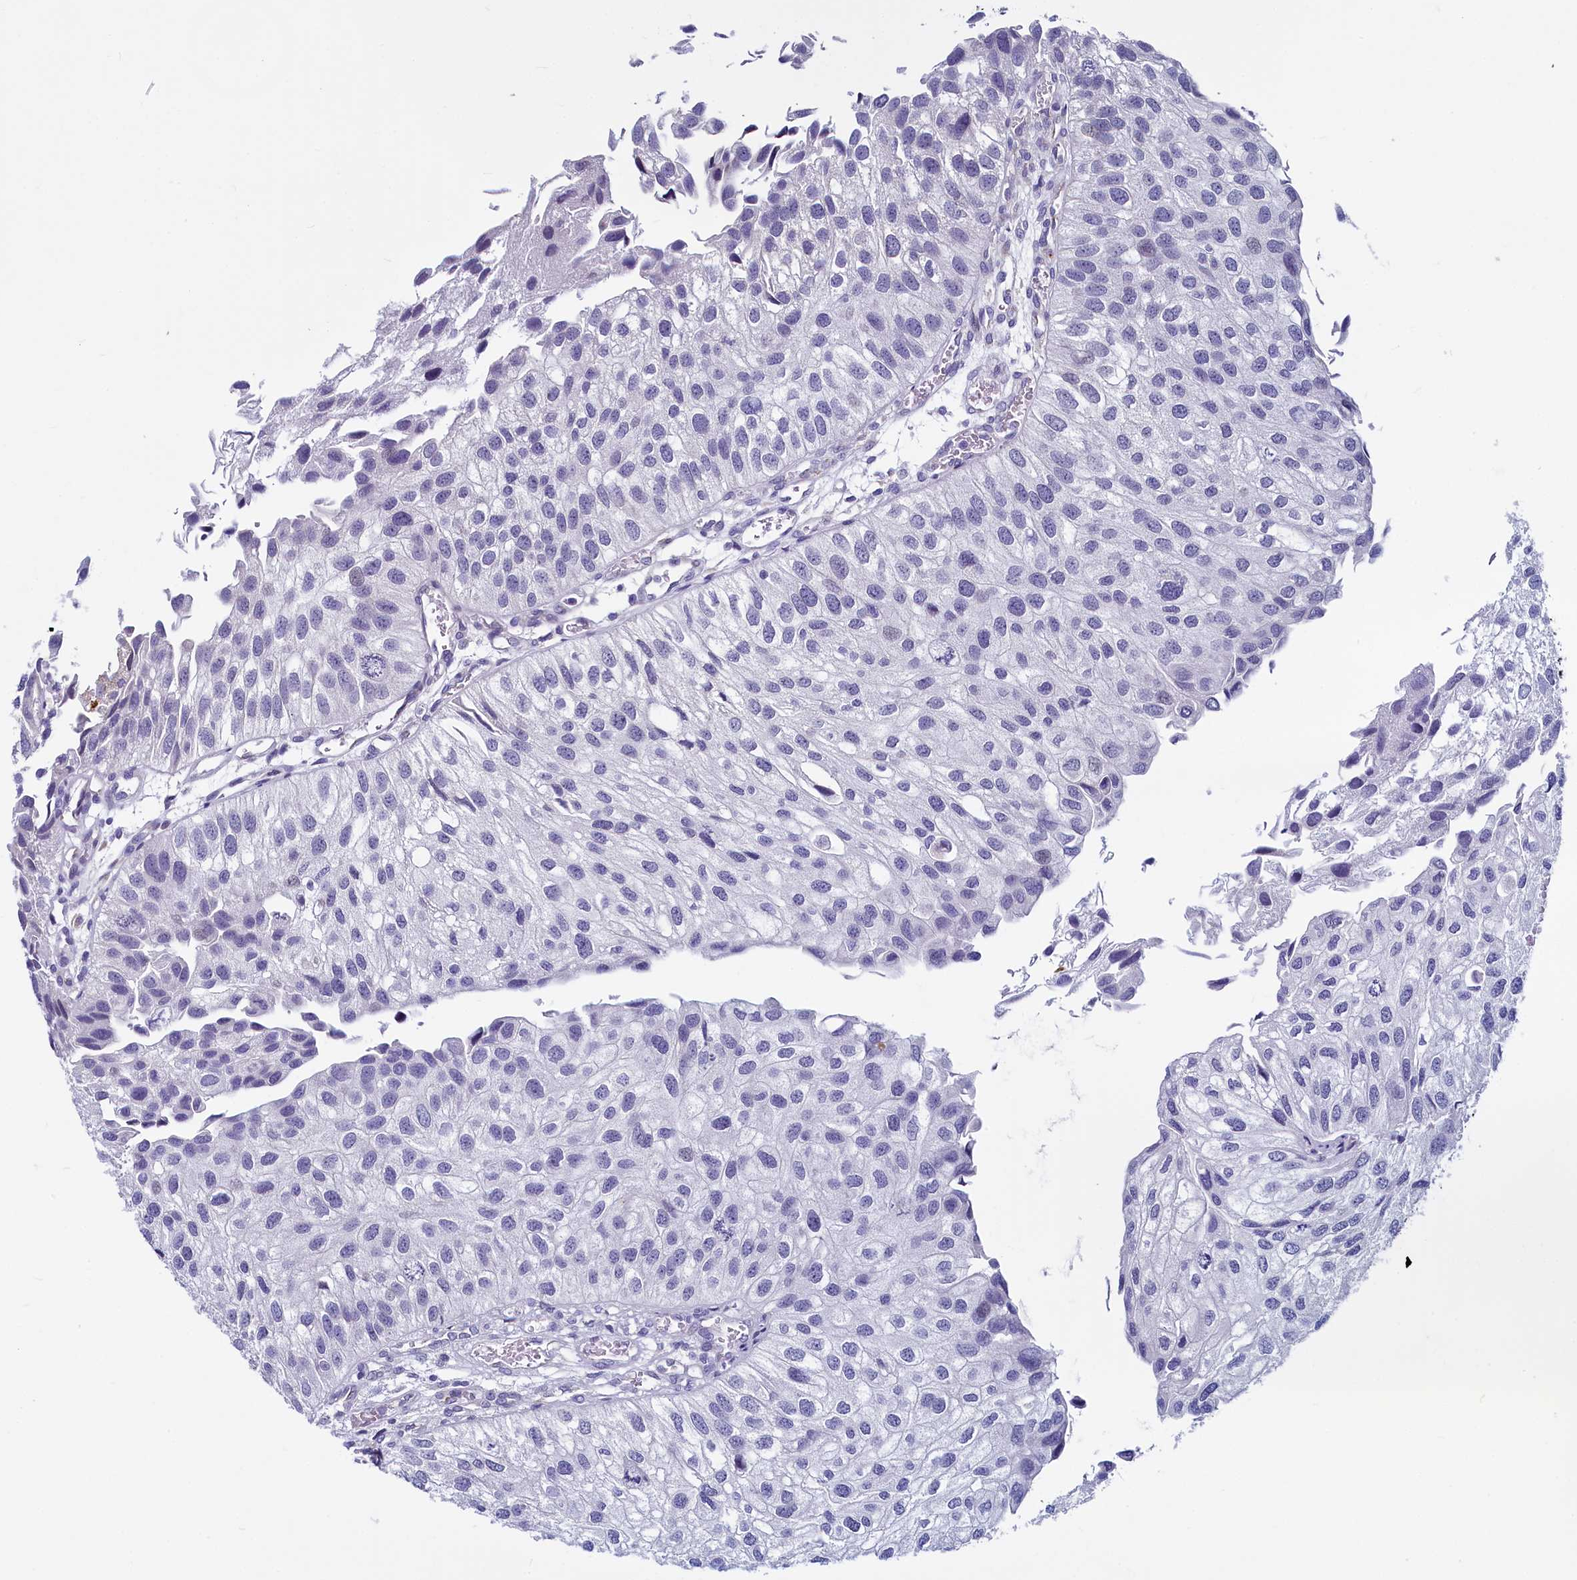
{"staining": {"intensity": "negative", "quantity": "none", "location": "none"}, "tissue": "urothelial cancer", "cell_type": "Tumor cells", "image_type": "cancer", "snomed": [{"axis": "morphology", "description": "Urothelial carcinoma, Low grade"}, {"axis": "topography", "description": "Urinary bladder"}], "caption": "IHC micrograph of neoplastic tissue: human urothelial carcinoma (low-grade) stained with DAB shows no significant protein expression in tumor cells.", "gene": "INSC", "patient": {"sex": "female", "age": 89}}